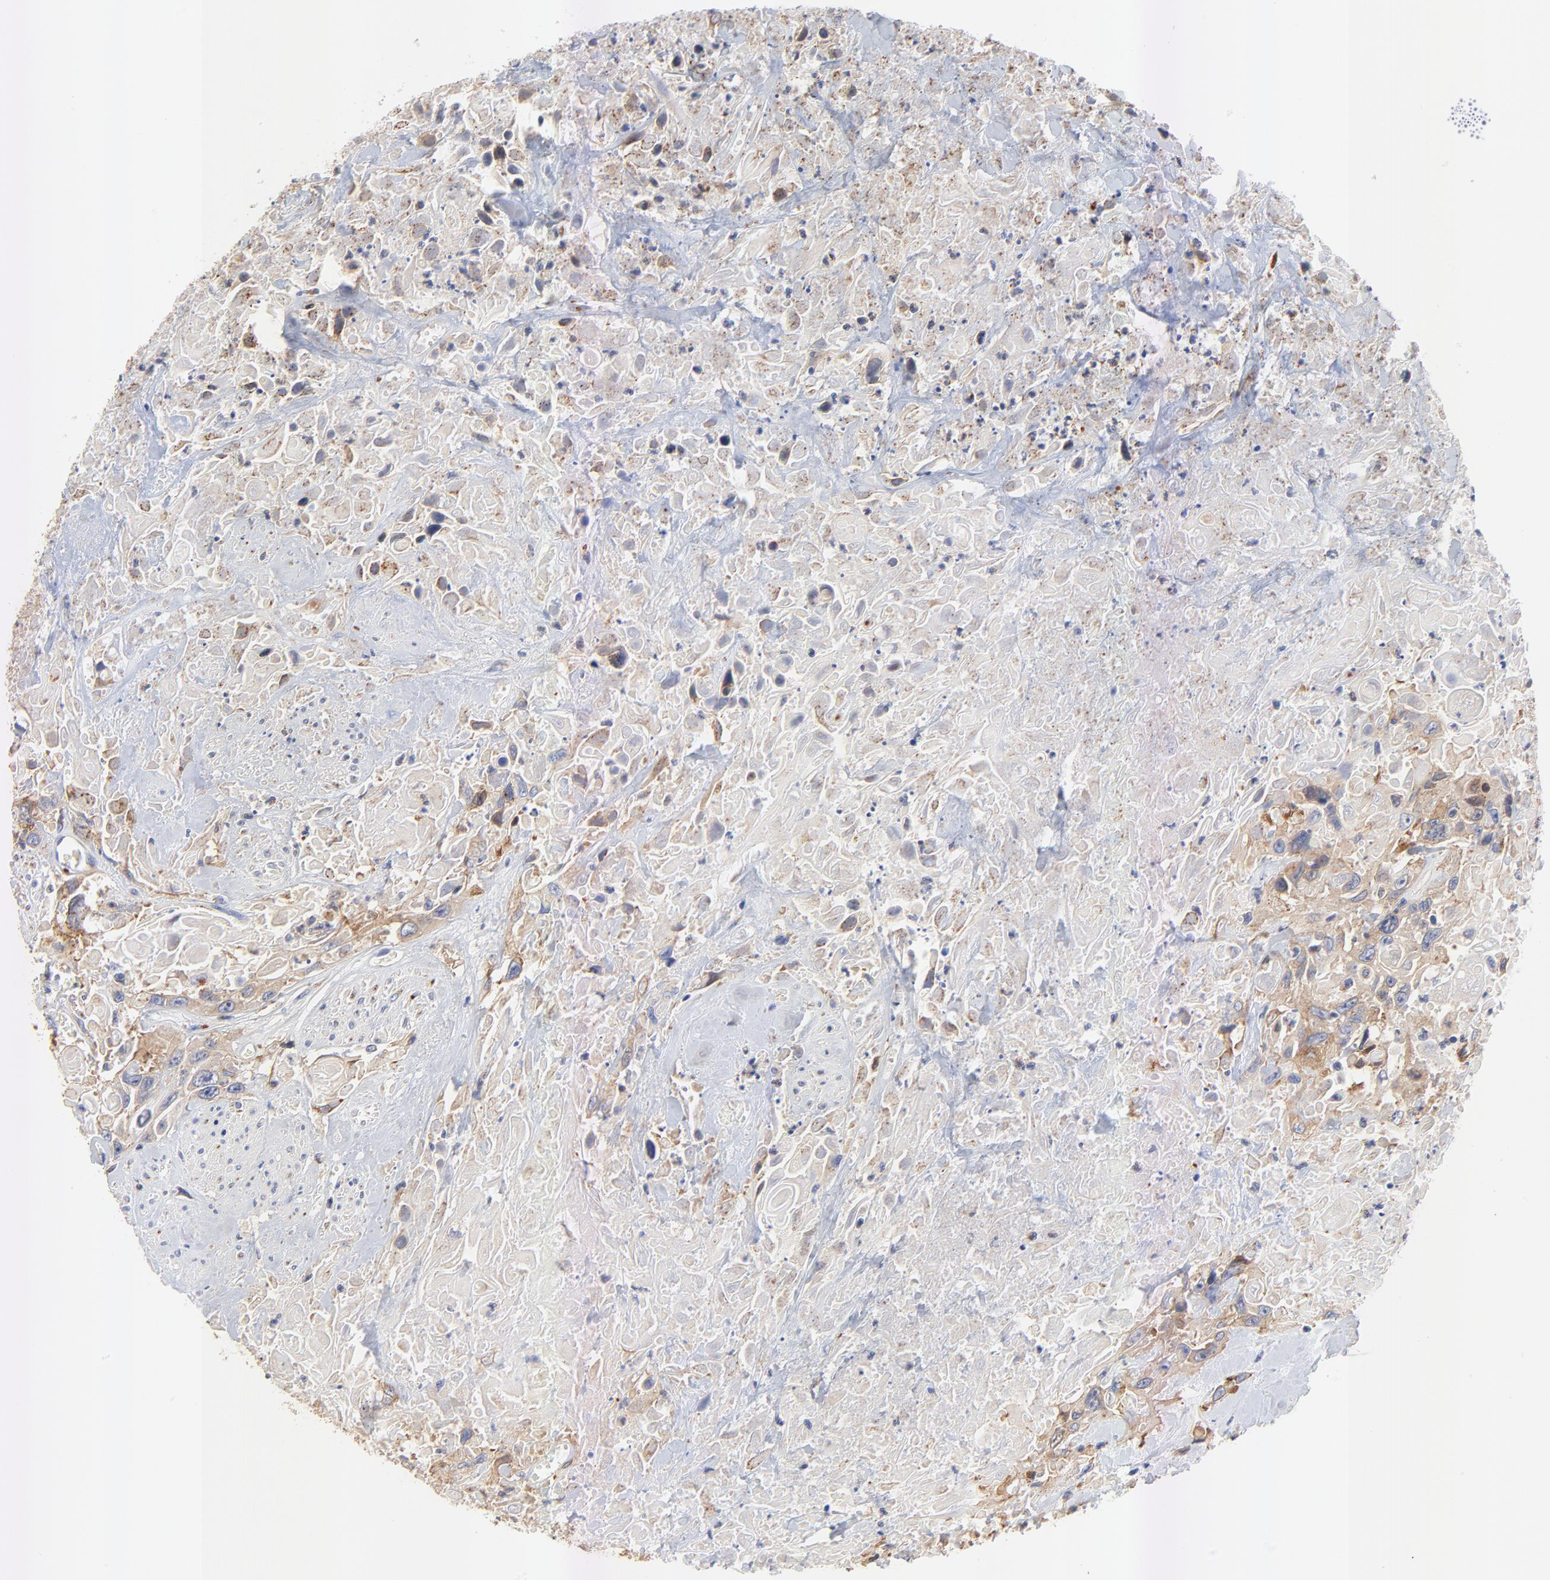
{"staining": {"intensity": "moderate", "quantity": ">75%", "location": "cytoplasmic/membranous"}, "tissue": "urothelial cancer", "cell_type": "Tumor cells", "image_type": "cancer", "snomed": [{"axis": "morphology", "description": "Urothelial carcinoma, High grade"}, {"axis": "topography", "description": "Urinary bladder"}], "caption": "Immunohistochemistry (IHC) of urothelial cancer reveals medium levels of moderate cytoplasmic/membranous staining in approximately >75% of tumor cells.", "gene": "FBXL2", "patient": {"sex": "female", "age": 84}}